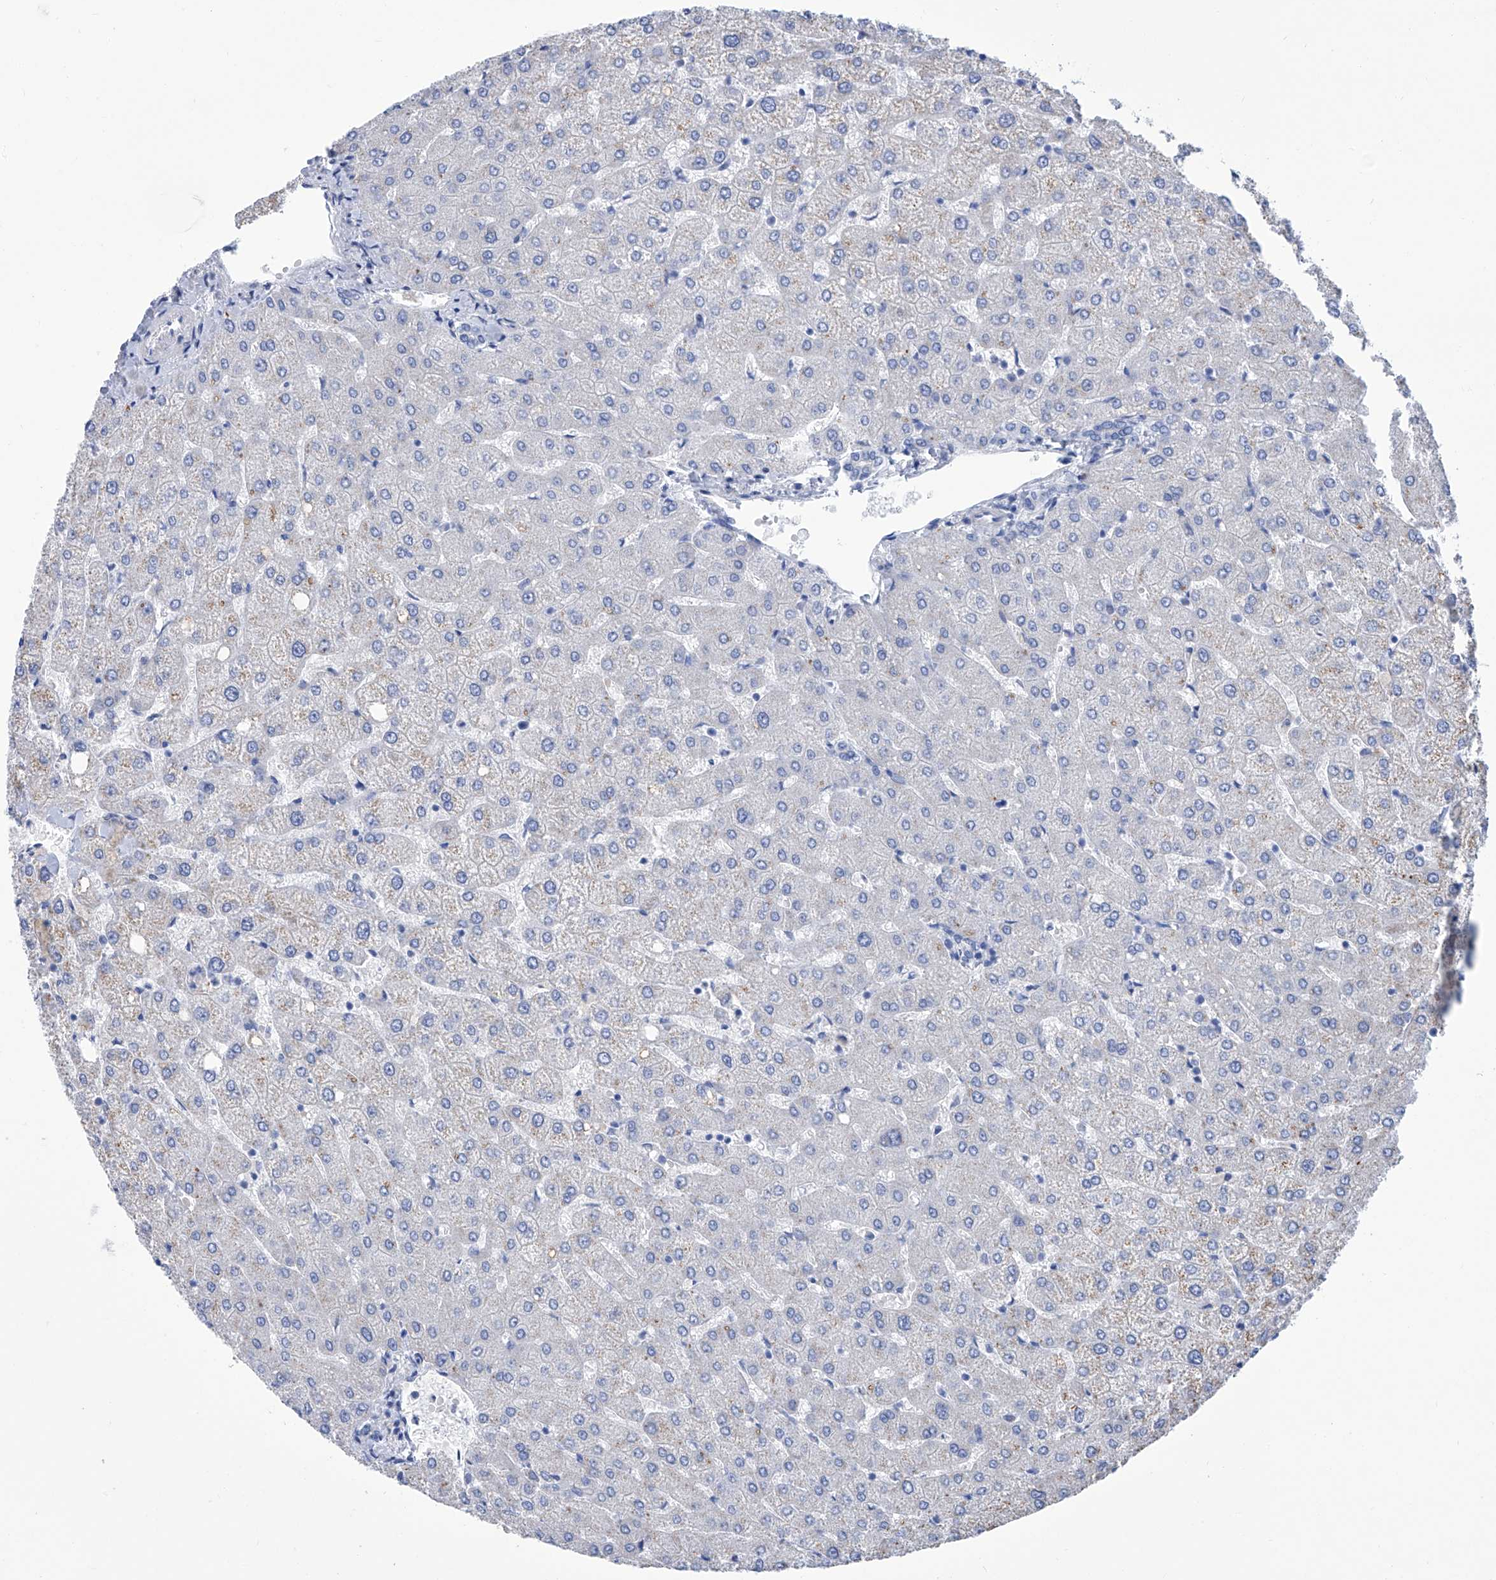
{"staining": {"intensity": "negative", "quantity": "none", "location": "none"}, "tissue": "liver", "cell_type": "Cholangiocytes", "image_type": "normal", "snomed": [{"axis": "morphology", "description": "Normal tissue, NOS"}, {"axis": "topography", "description": "Liver"}], "caption": "The IHC micrograph has no significant staining in cholangiocytes of liver. Nuclei are stained in blue.", "gene": "SMS", "patient": {"sex": "female", "age": 54}}